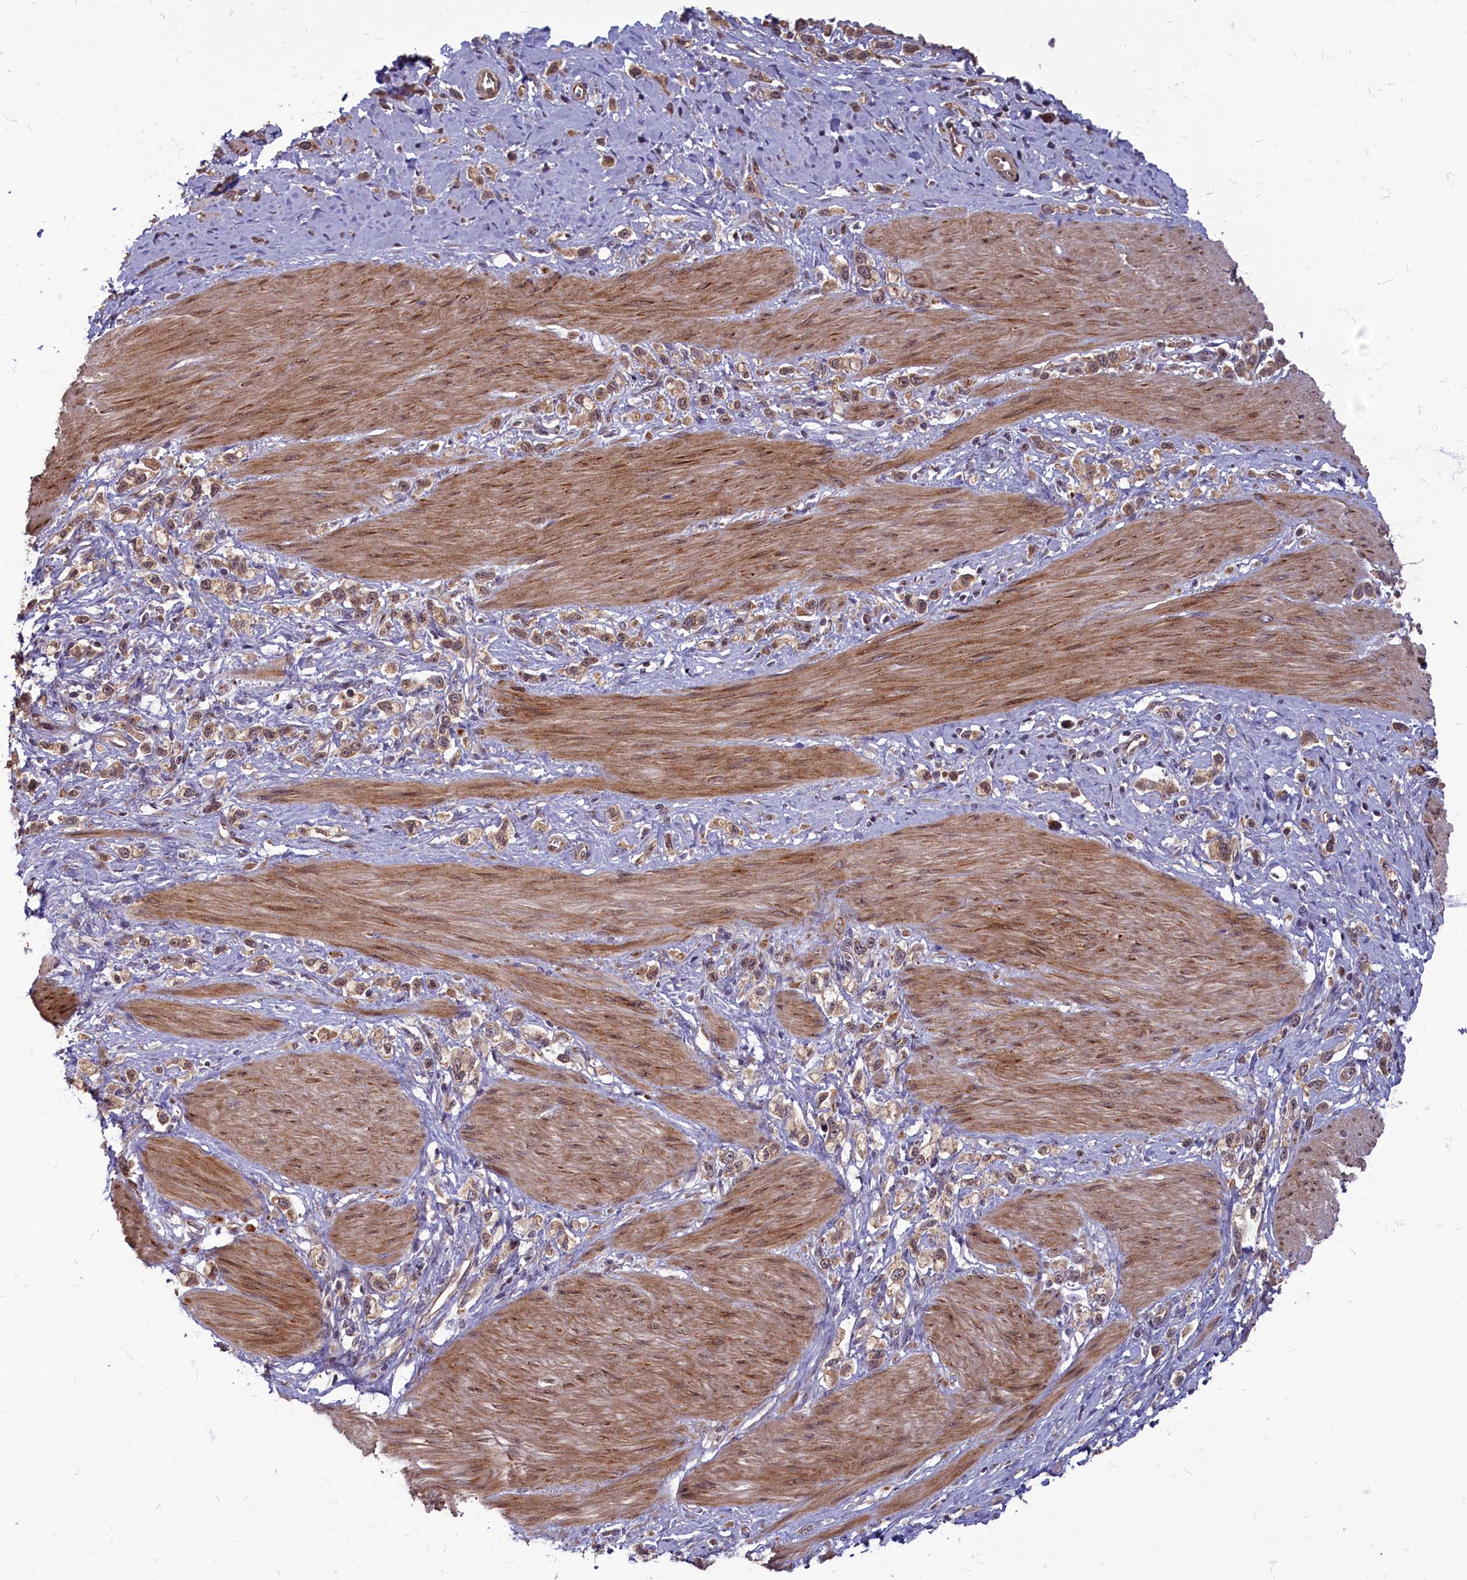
{"staining": {"intensity": "moderate", "quantity": ">75%", "location": "cytoplasmic/membranous"}, "tissue": "stomach cancer", "cell_type": "Tumor cells", "image_type": "cancer", "snomed": [{"axis": "morphology", "description": "Adenocarcinoma, NOS"}, {"axis": "topography", "description": "Stomach"}], "caption": "Protein expression analysis of adenocarcinoma (stomach) displays moderate cytoplasmic/membranous positivity in about >75% of tumor cells.", "gene": "MYCBP", "patient": {"sex": "female", "age": 65}}